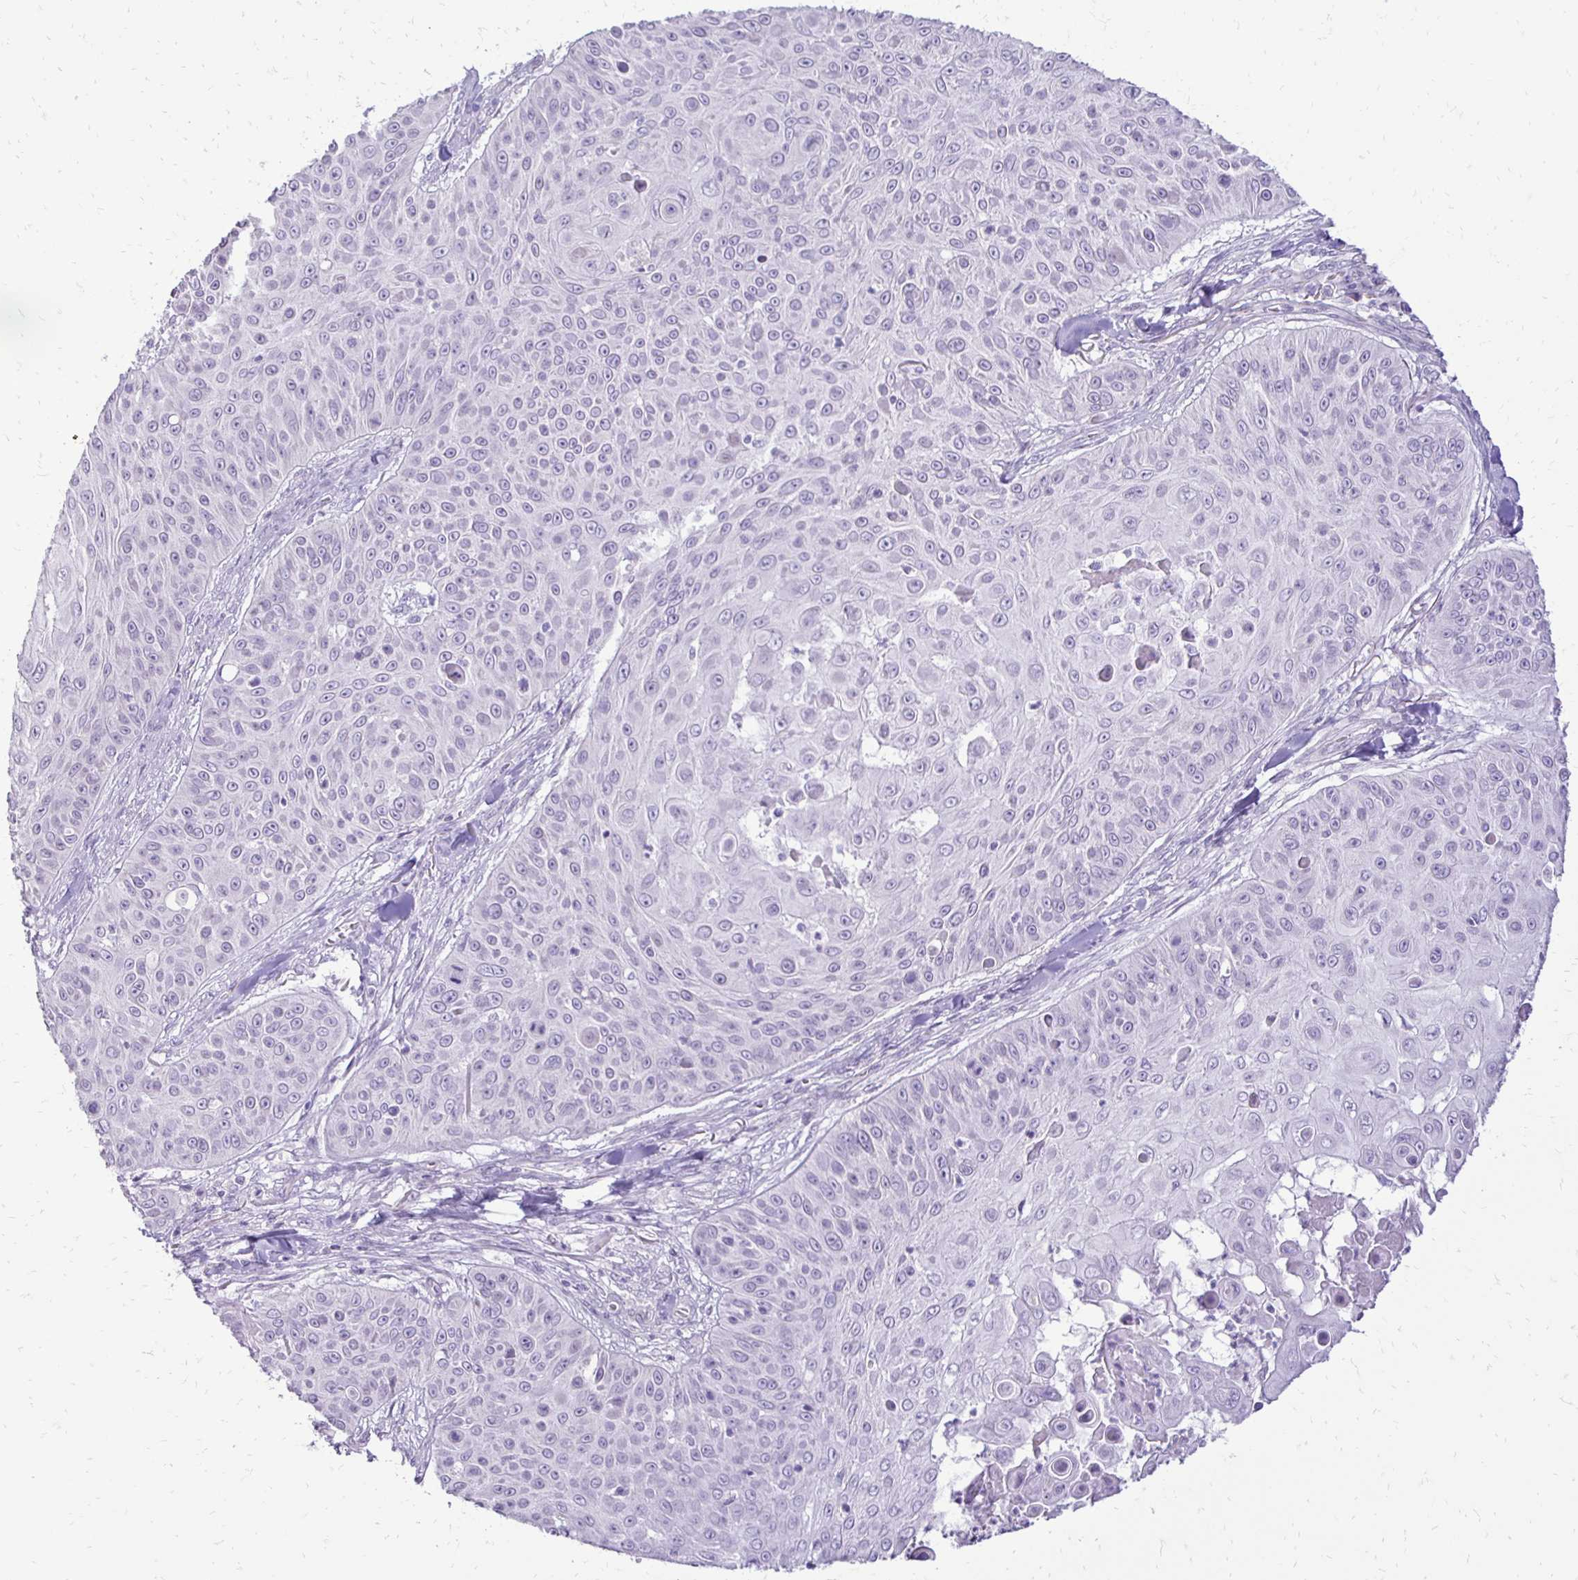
{"staining": {"intensity": "negative", "quantity": "none", "location": "none"}, "tissue": "skin cancer", "cell_type": "Tumor cells", "image_type": "cancer", "snomed": [{"axis": "morphology", "description": "Squamous cell carcinoma, NOS"}, {"axis": "topography", "description": "Skin"}], "caption": "Photomicrograph shows no significant protein staining in tumor cells of skin squamous cell carcinoma.", "gene": "GAS2", "patient": {"sex": "male", "age": 82}}